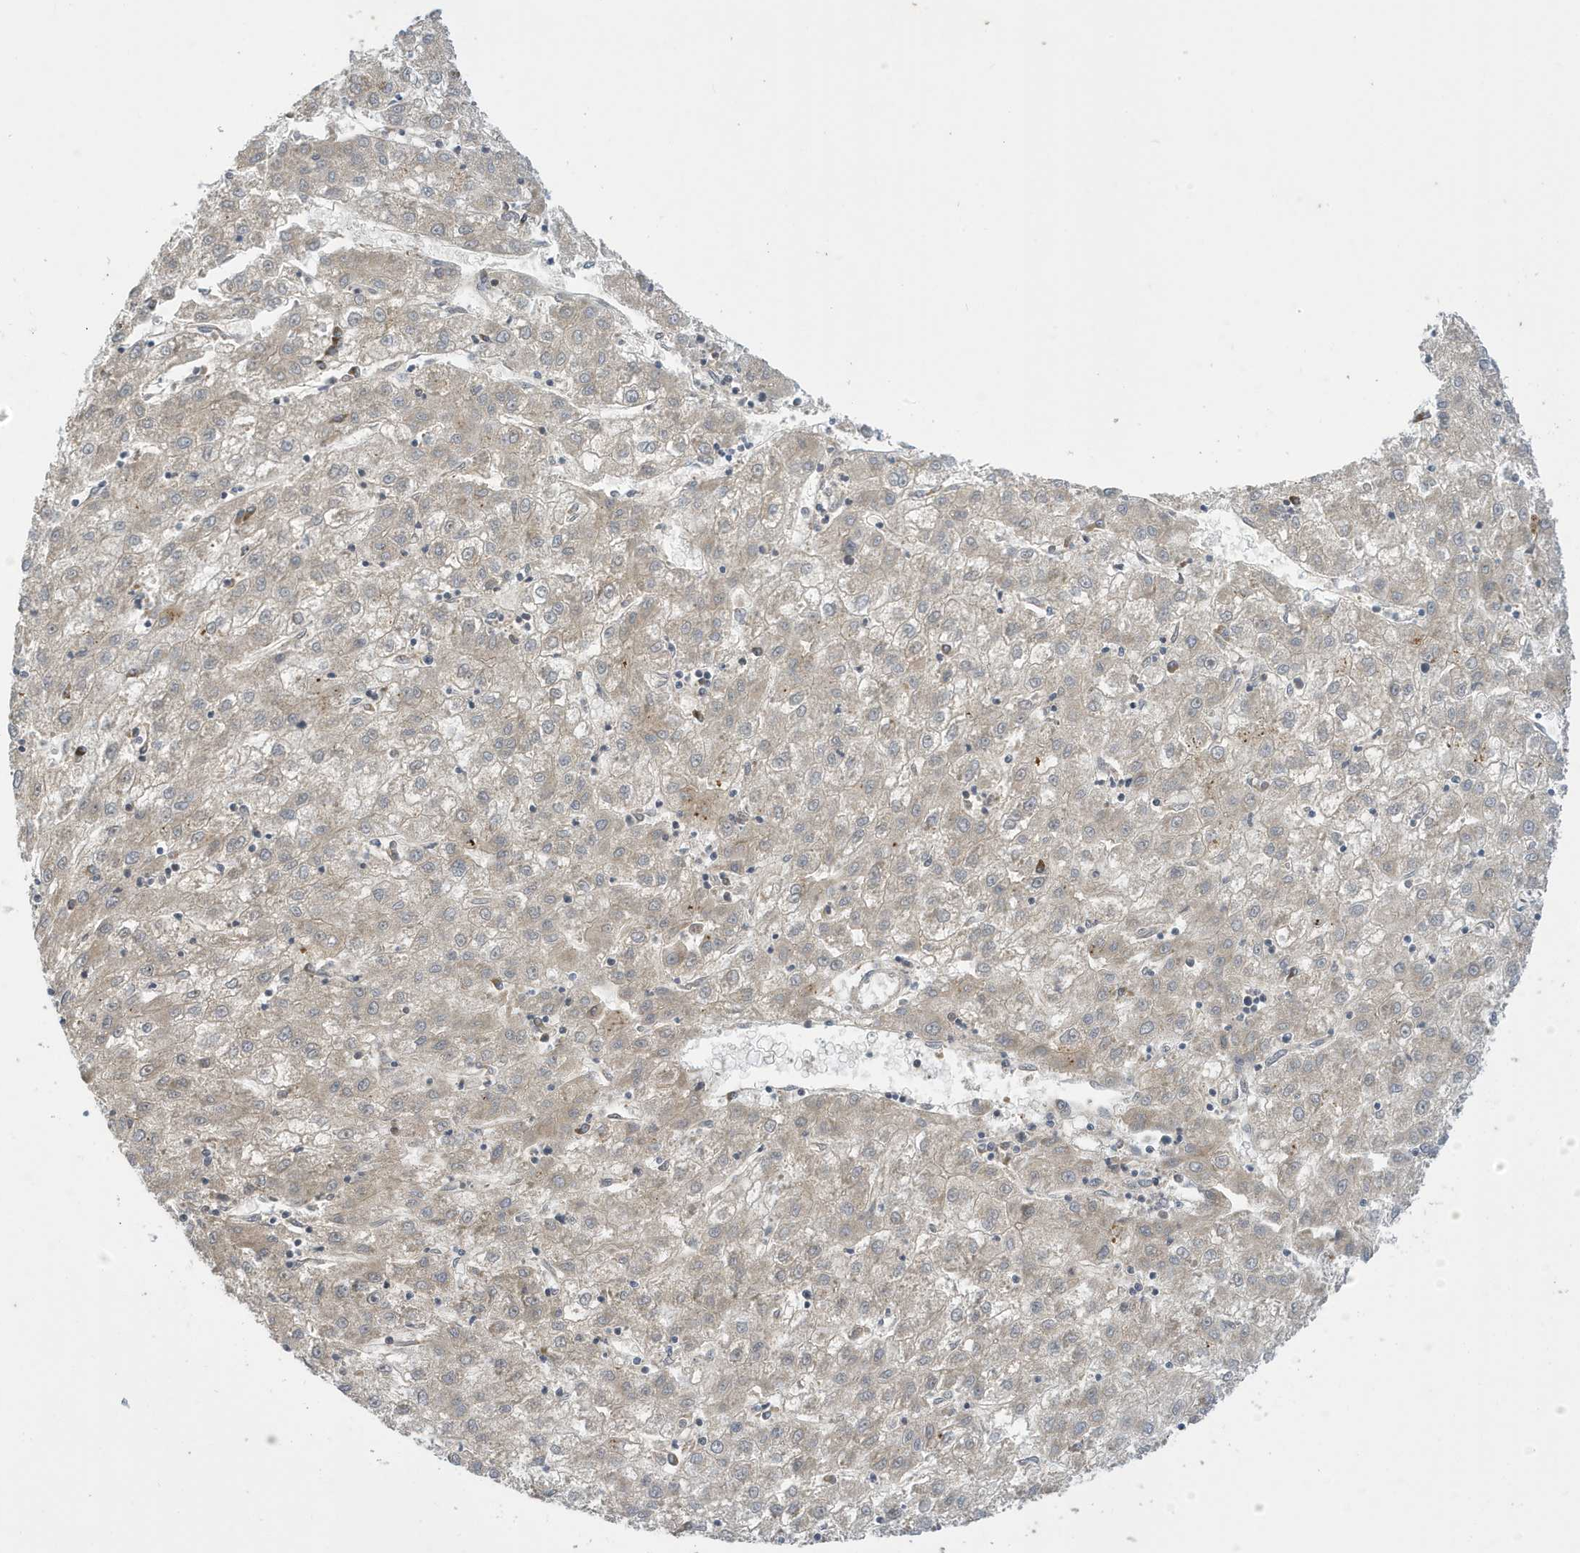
{"staining": {"intensity": "weak", "quantity": "<25%", "location": "cytoplasmic/membranous"}, "tissue": "liver cancer", "cell_type": "Tumor cells", "image_type": "cancer", "snomed": [{"axis": "morphology", "description": "Carcinoma, Hepatocellular, NOS"}, {"axis": "topography", "description": "Liver"}], "caption": "A high-resolution histopathology image shows immunohistochemistry (IHC) staining of liver hepatocellular carcinoma, which shows no significant positivity in tumor cells.", "gene": "NCOA7", "patient": {"sex": "male", "age": 72}}